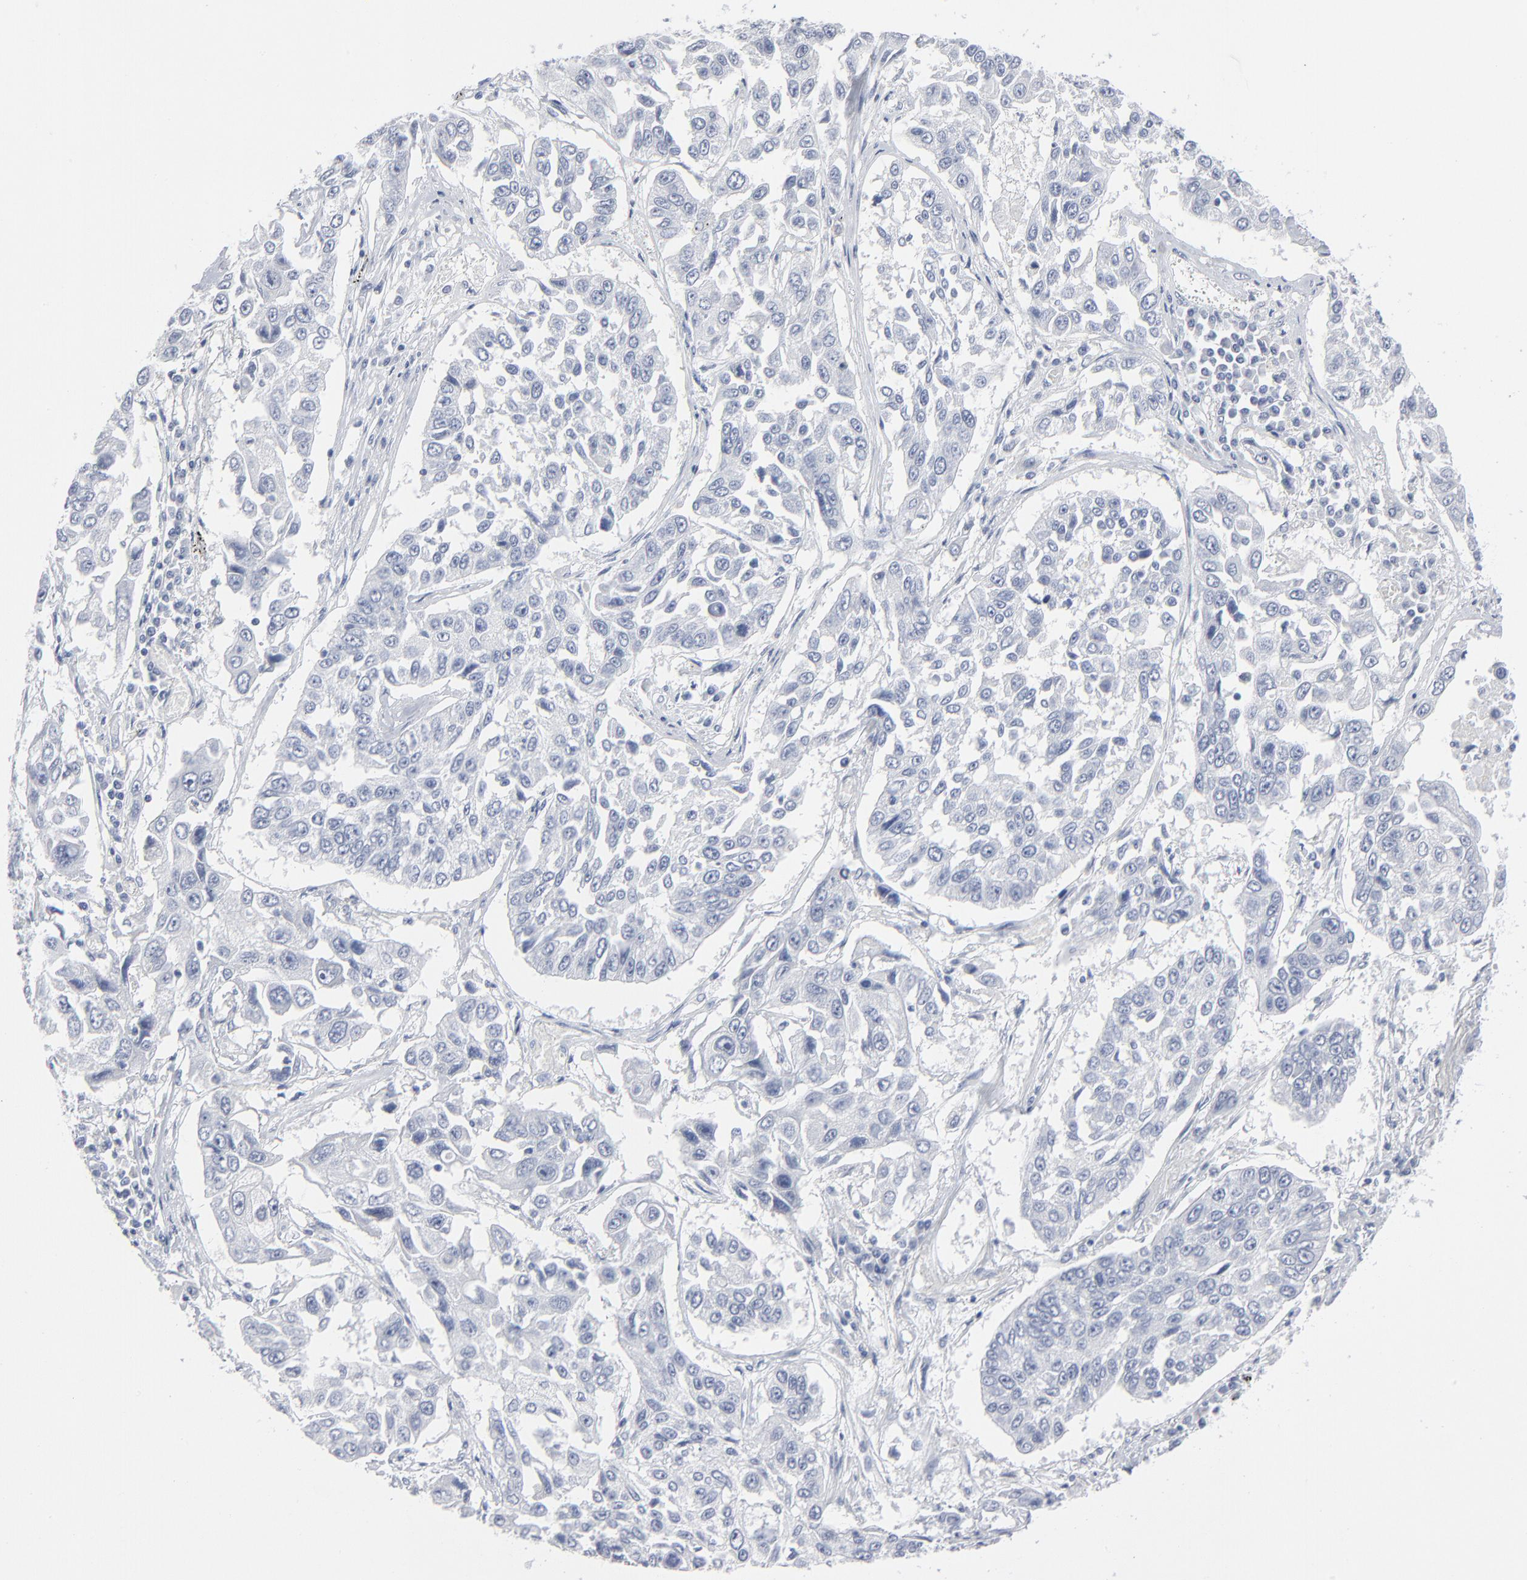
{"staining": {"intensity": "negative", "quantity": "none", "location": "none"}, "tissue": "lung cancer", "cell_type": "Tumor cells", "image_type": "cancer", "snomed": [{"axis": "morphology", "description": "Squamous cell carcinoma, NOS"}, {"axis": "topography", "description": "Lung"}], "caption": "IHC photomicrograph of neoplastic tissue: human lung cancer (squamous cell carcinoma) stained with DAB (3,3'-diaminobenzidine) exhibits no significant protein positivity in tumor cells.", "gene": "PAGE1", "patient": {"sex": "male", "age": 71}}